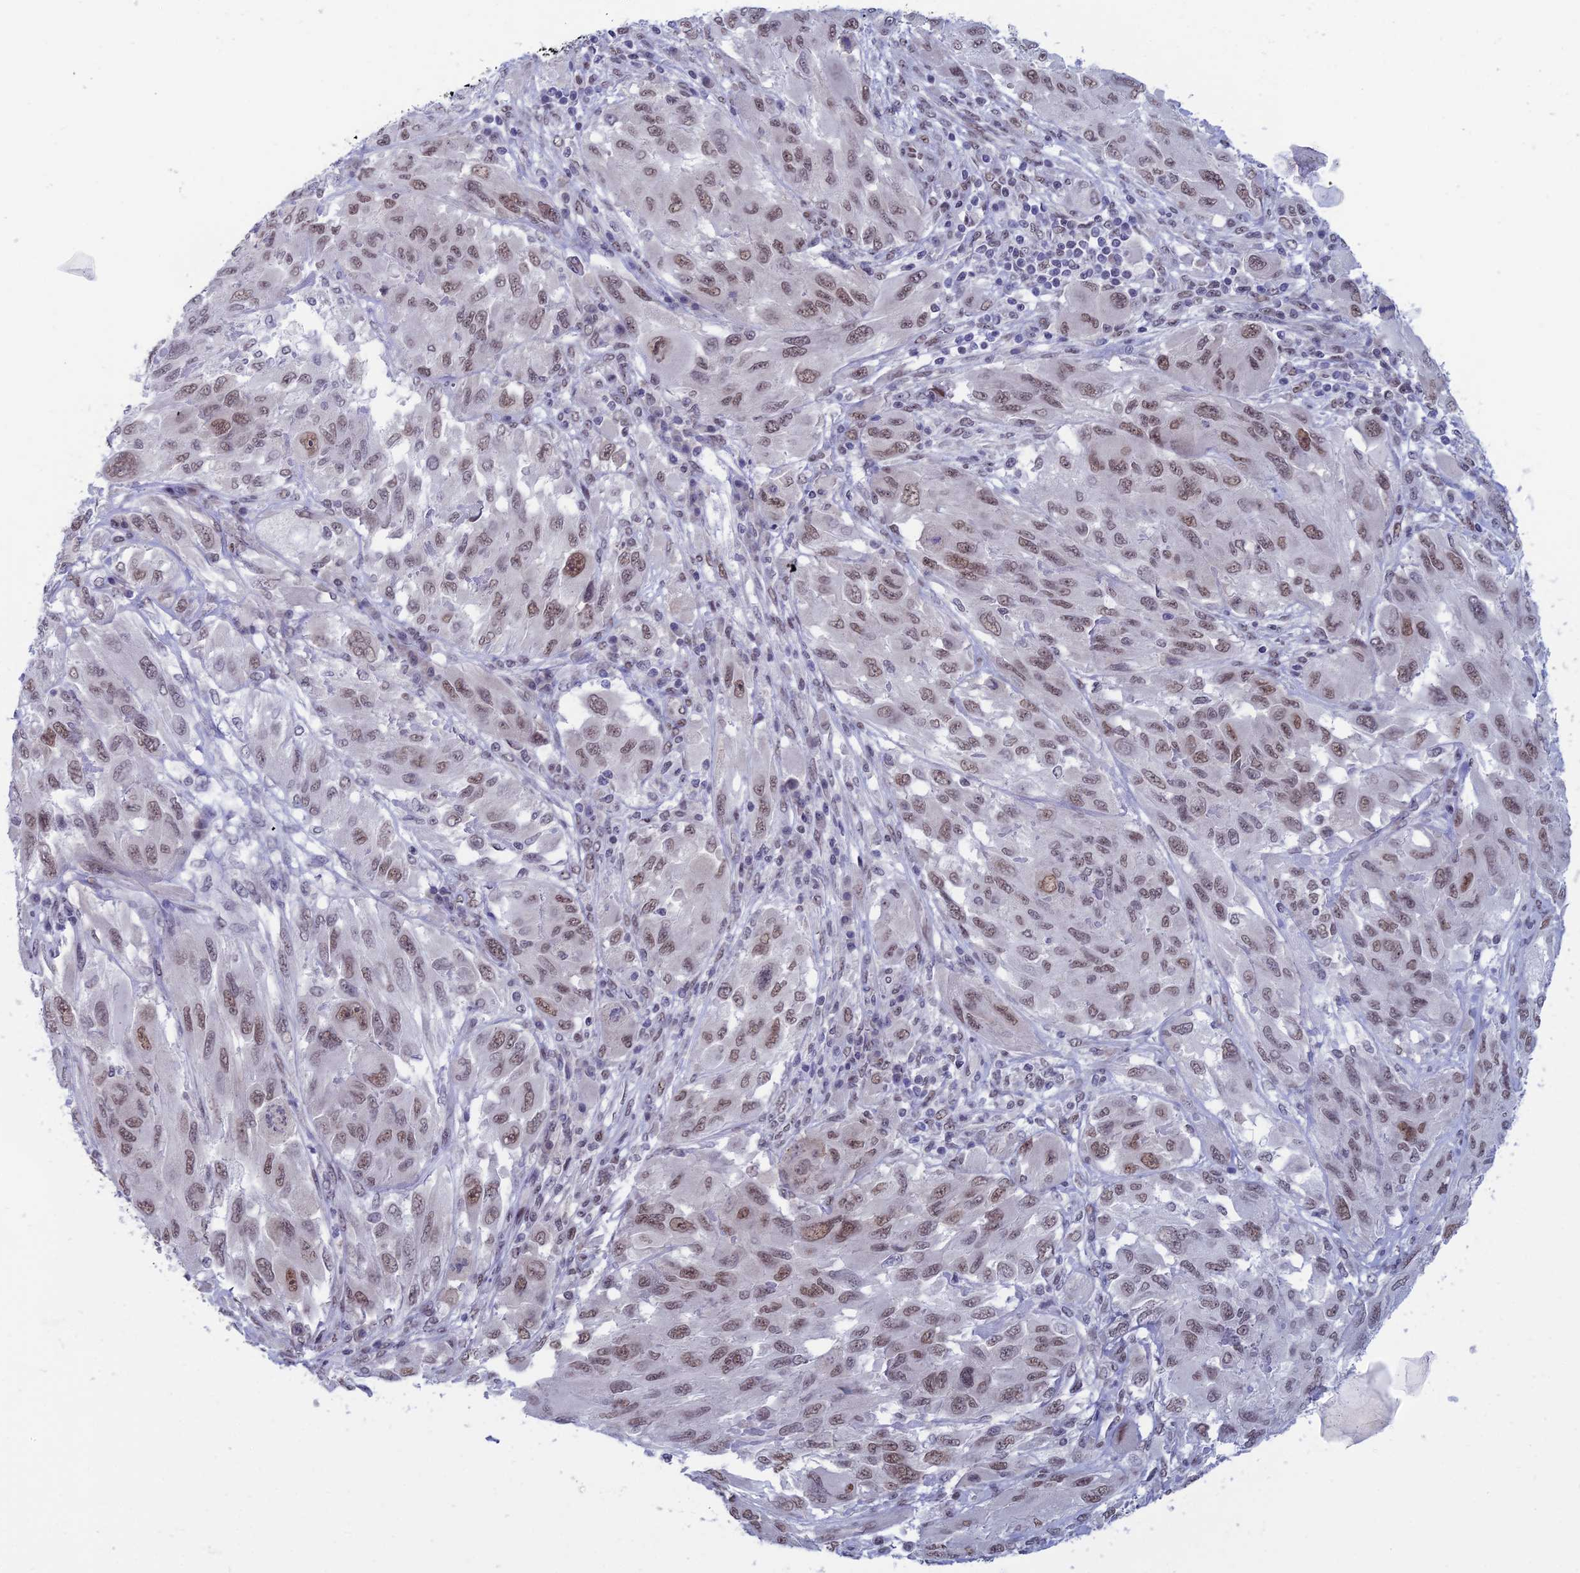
{"staining": {"intensity": "moderate", "quantity": ">75%", "location": "nuclear"}, "tissue": "melanoma", "cell_type": "Tumor cells", "image_type": "cancer", "snomed": [{"axis": "morphology", "description": "Malignant melanoma, NOS"}, {"axis": "topography", "description": "Skin"}], "caption": "The histopathology image exhibits staining of melanoma, revealing moderate nuclear protein expression (brown color) within tumor cells.", "gene": "NABP2", "patient": {"sex": "female", "age": 91}}